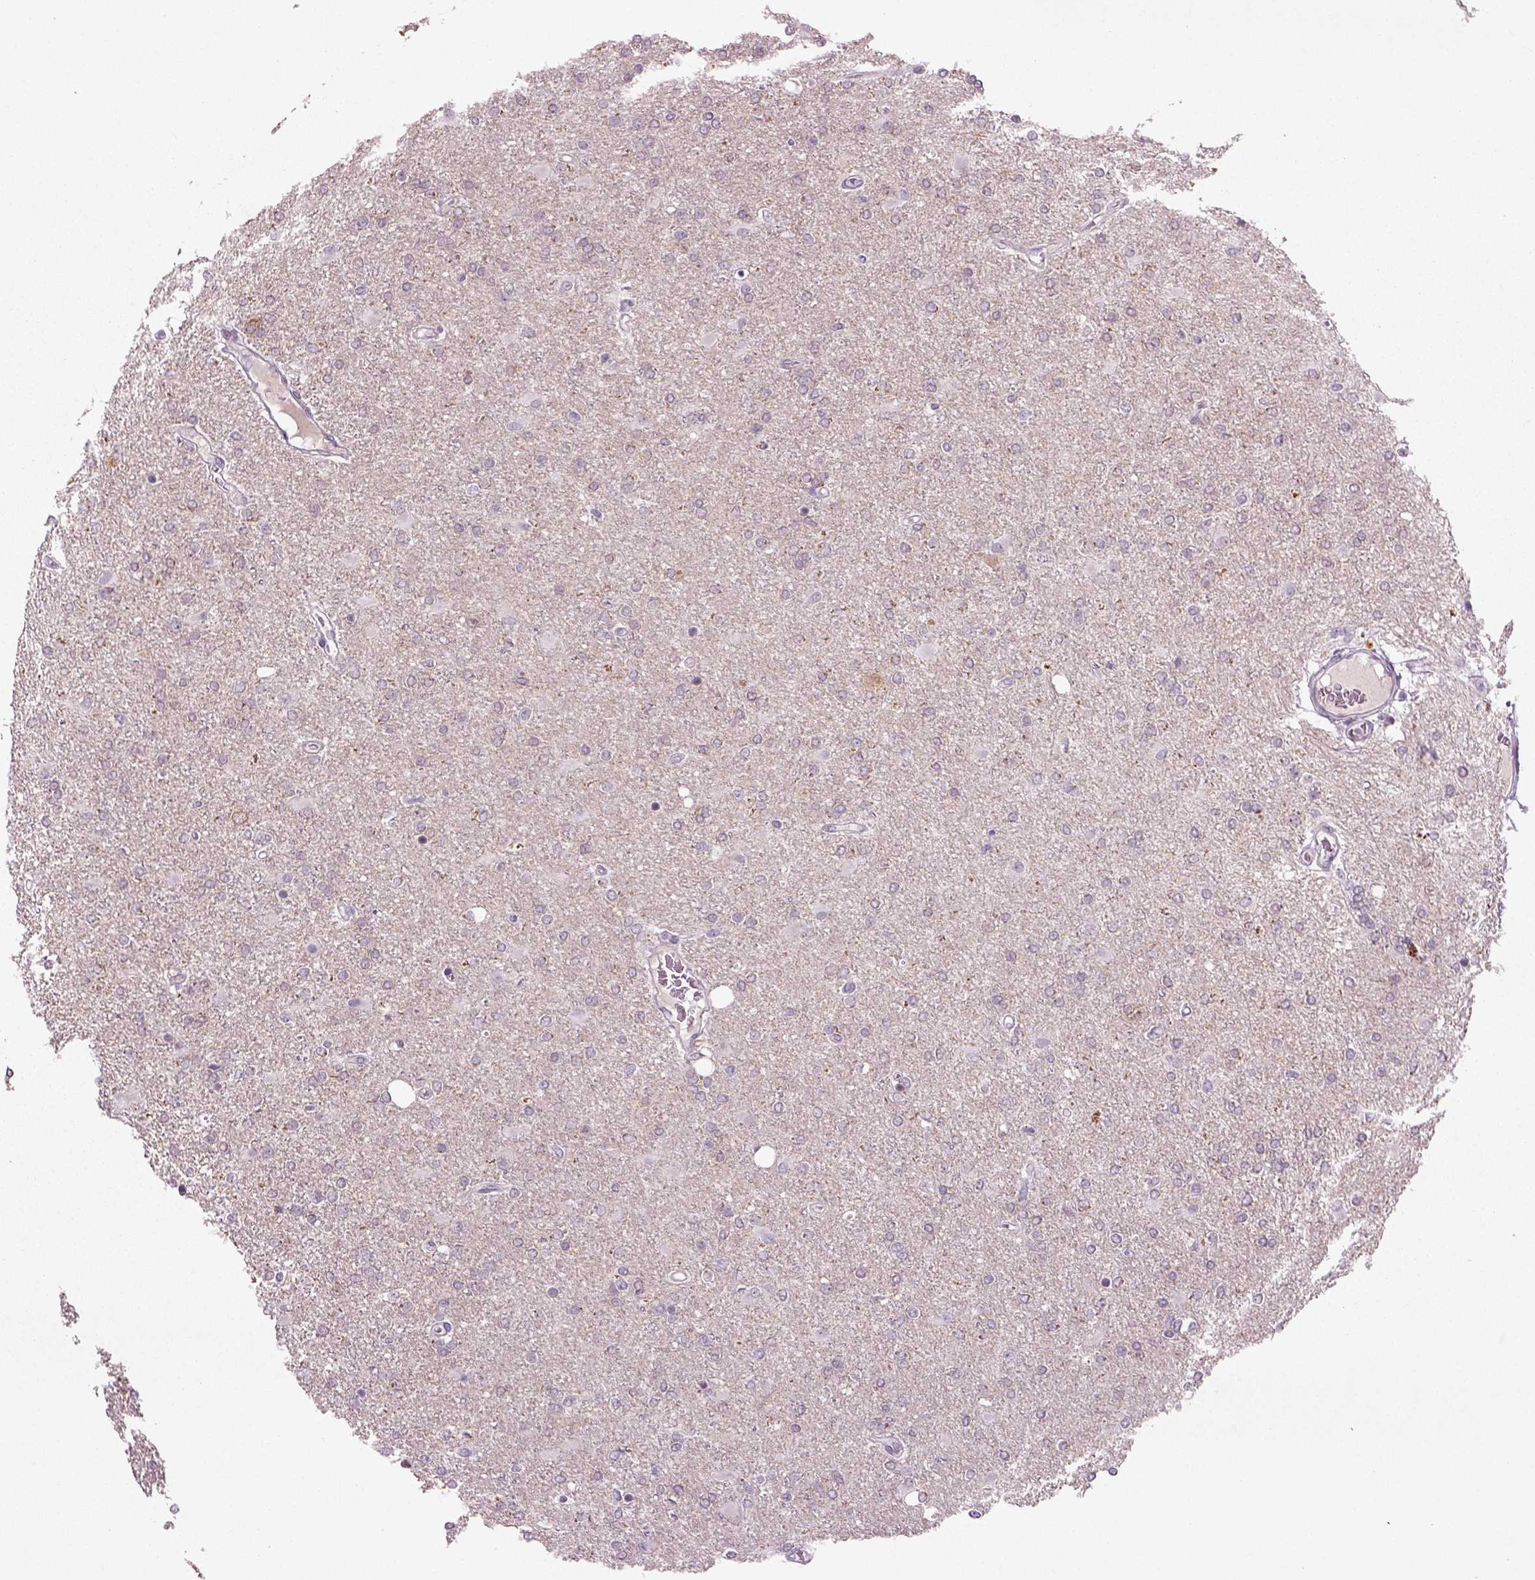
{"staining": {"intensity": "negative", "quantity": "none", "location": "none"}, "tissue": "glioma", "cell_type": "Tumor cells", "image_type": "cancer", "snomed": [{"axis": "morphology", "description": "Glioma, malignant, High grade"}, {"axis": "topography", "description": "Cerebral cortex"}], "caption": "Tumor cells are negative for protein expression in human glioma.", "gene": "SYNGAP1", "patient": {"sex": "male", "age": 70}}